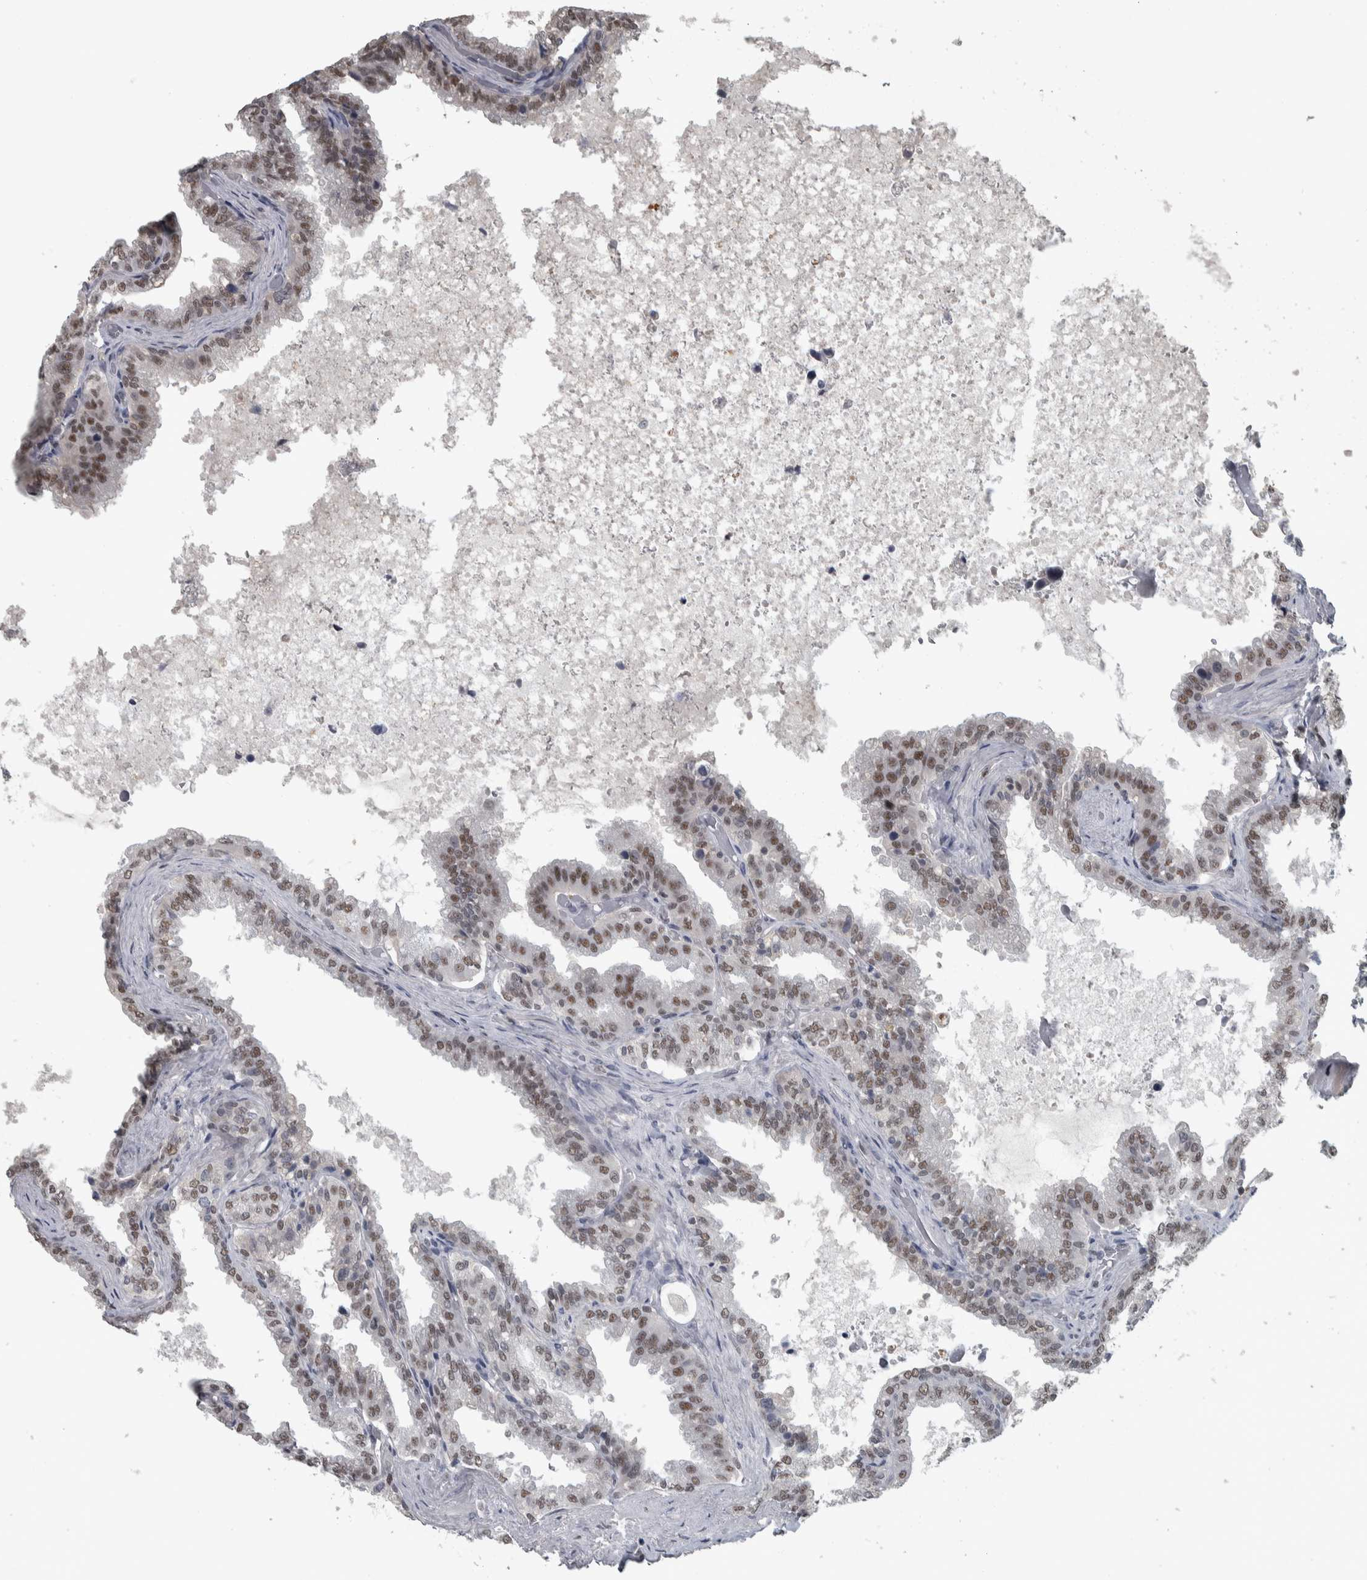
{"staining": {"intensity": "moderate", "quantity": ">75%", "location": "nuclear"}, "tissue": "seminal vesicle", "cell_type": "Glandular cells", "image_type": "normal", "snomed": [{"axis": "morphology", "description": "Normal tissue, NOS"}, {"axis": "topography", "description": "Seminal veicle"}], "caption": "DAB immunohistochemical staining of unremarkable seminal vesicle exhibits moderate nuclear protein positivity in approximately >75% of glandular cells.", "gene": "DDX42", "patient": {"sex": "male", "age": 46}}